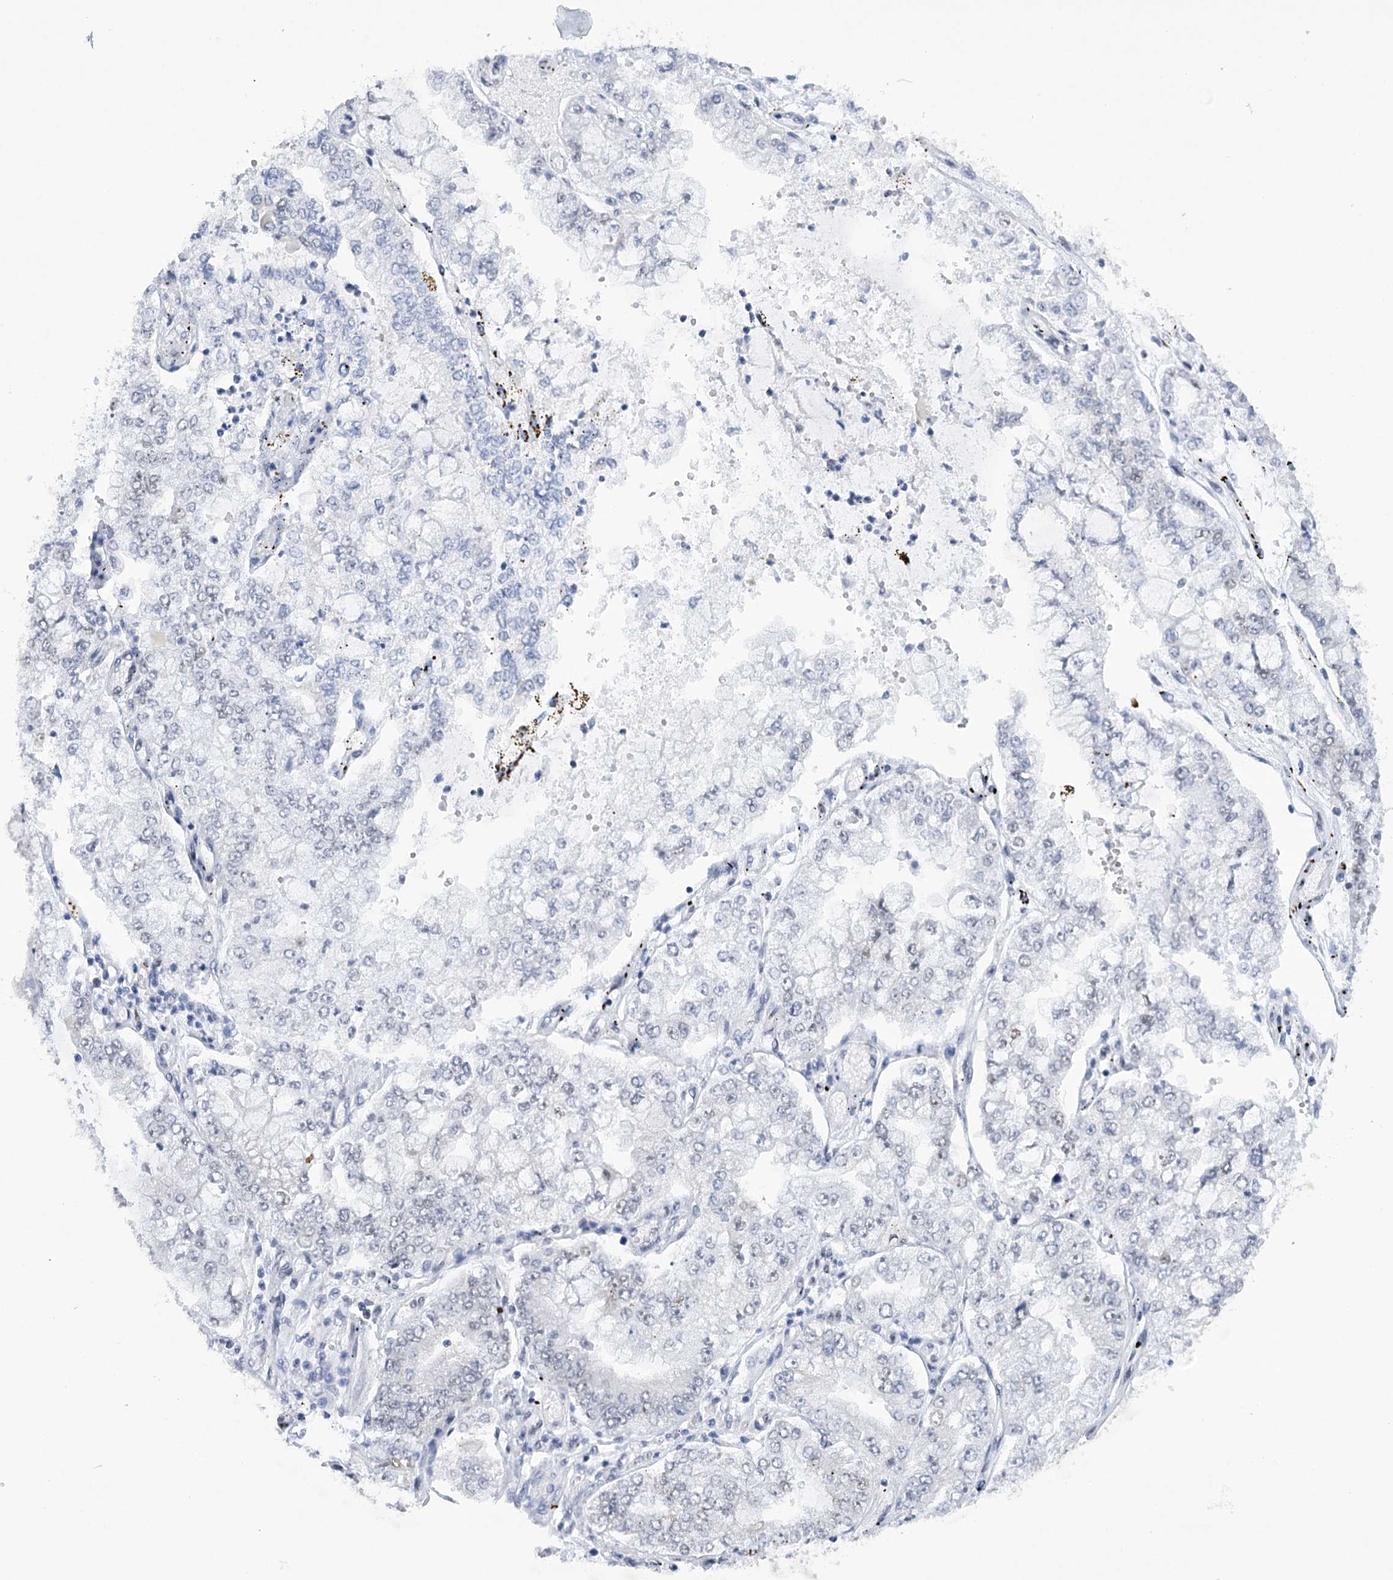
{"staining": {"intensity": "negative", "quantity": "none", "location": "none"}, "tissue": "stomach cancer", "cell_type": "Tumor cells", "image_type": "cancer", "snomed": [{"axis": "morphology", "description": "Adenocarcinoma, NOS"}, {"axis": "topography", "description": "Stomach"}], "caption": "IHC of human stomach adenocarcinoma exhibits no expression in tumor cells.", "gene": "HNRNPA0", "patient": {"sex": "male", "age": 76}}